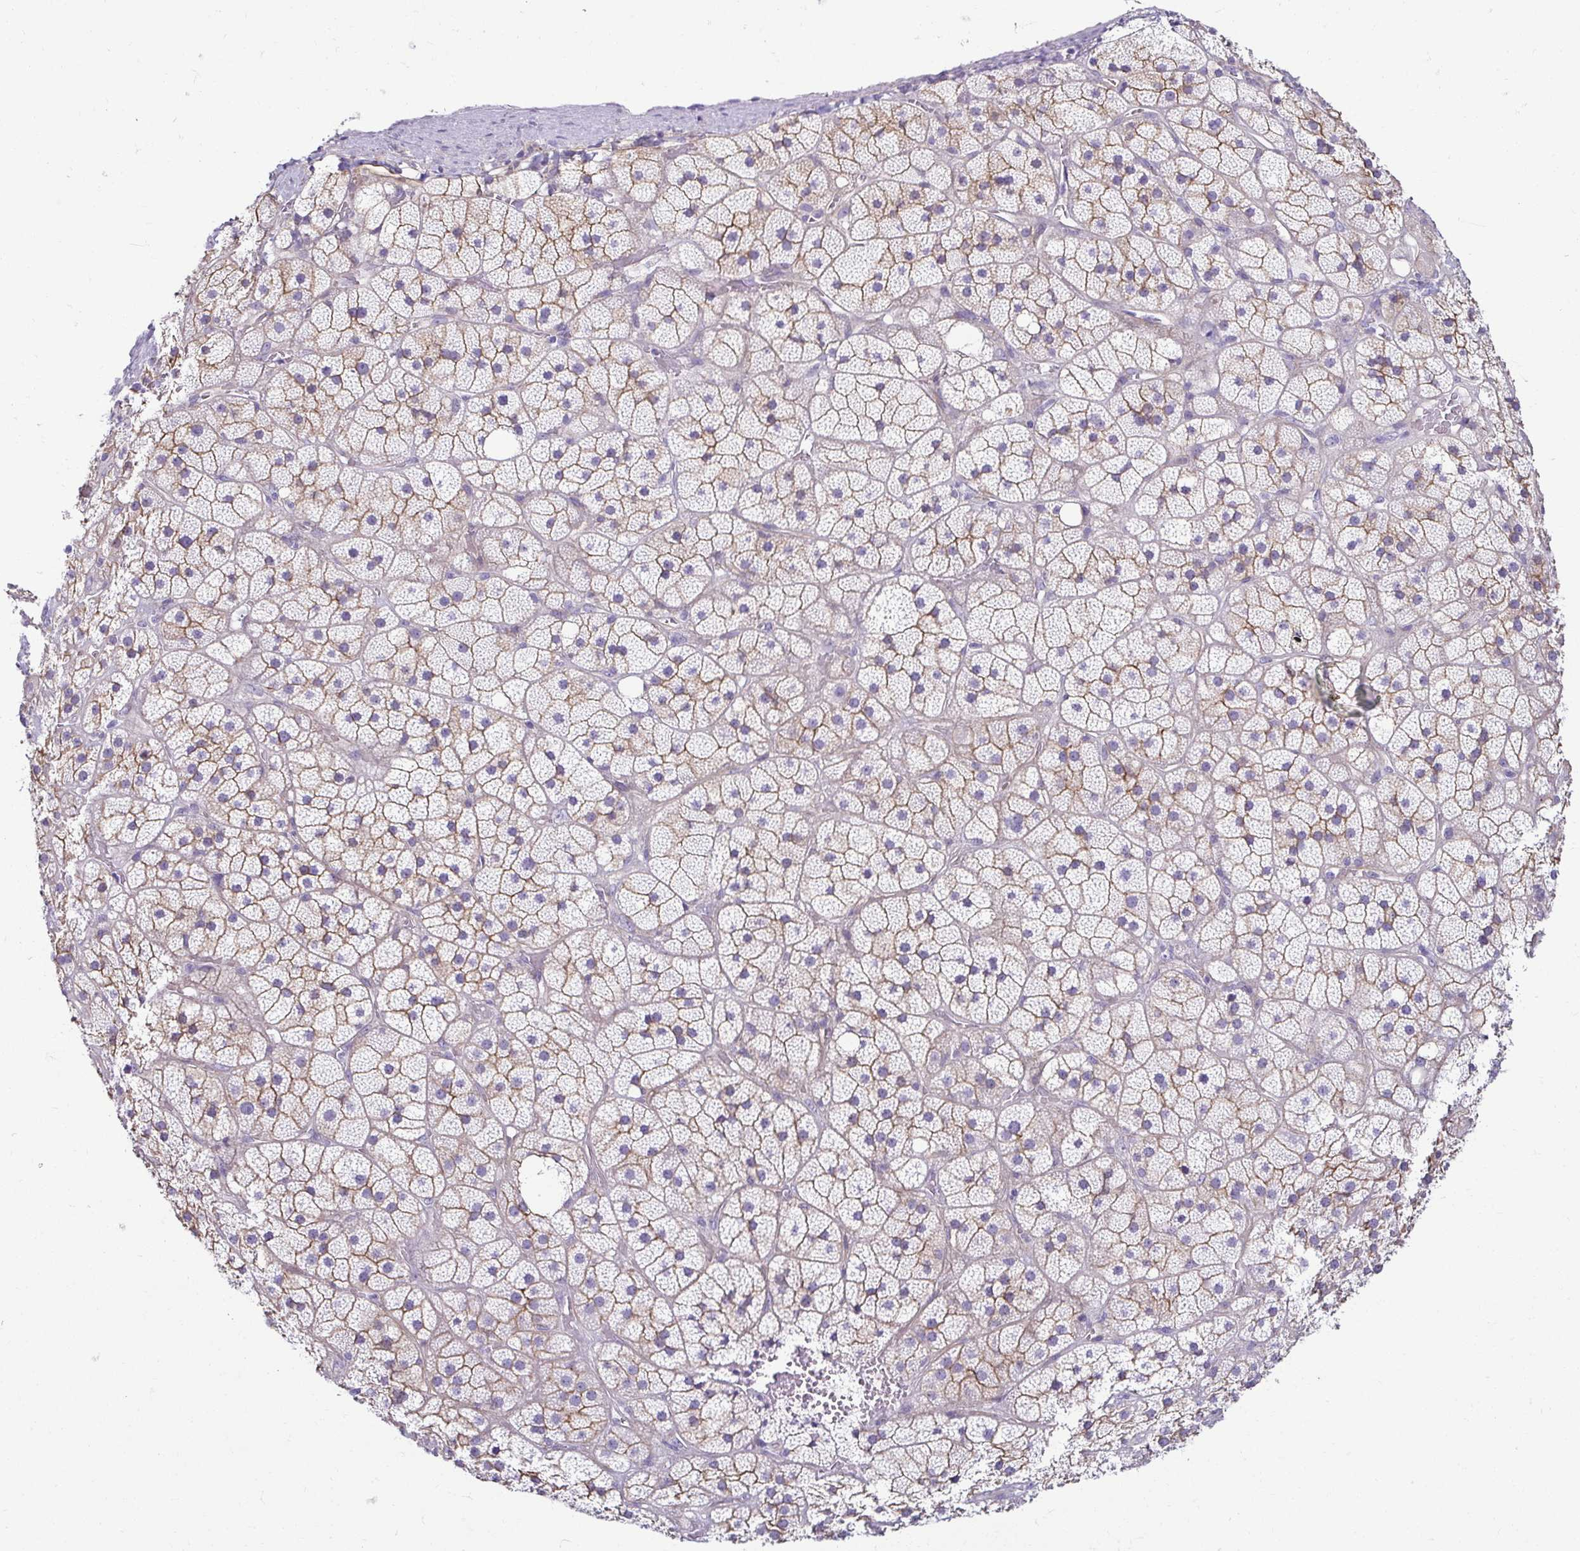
{"staining": {"intensity": "weak", "quantity": "25%-75%", "location": "cytoplasmic/membranous"}, "tissue": "adrenal gland", "cell_type": "Glandular cells", "image_type": "normal", "snomed": [{"axis": "morphology", "description": "Normal tissue, NOS"}, {"axis": "topography", "description": "Adrenal gland"}], "caption": "Immunohistochemistry image of normal adrenal gland: adrenal gland stained using IHC shows low levels of weak protein expression localized specifically in the cytoplasmic/membranous of glandular cells, appearing as a cytoplasmic/membranous brown color.", "gene": "CASP14", "patient": {"sex": "male", "age": 57}}